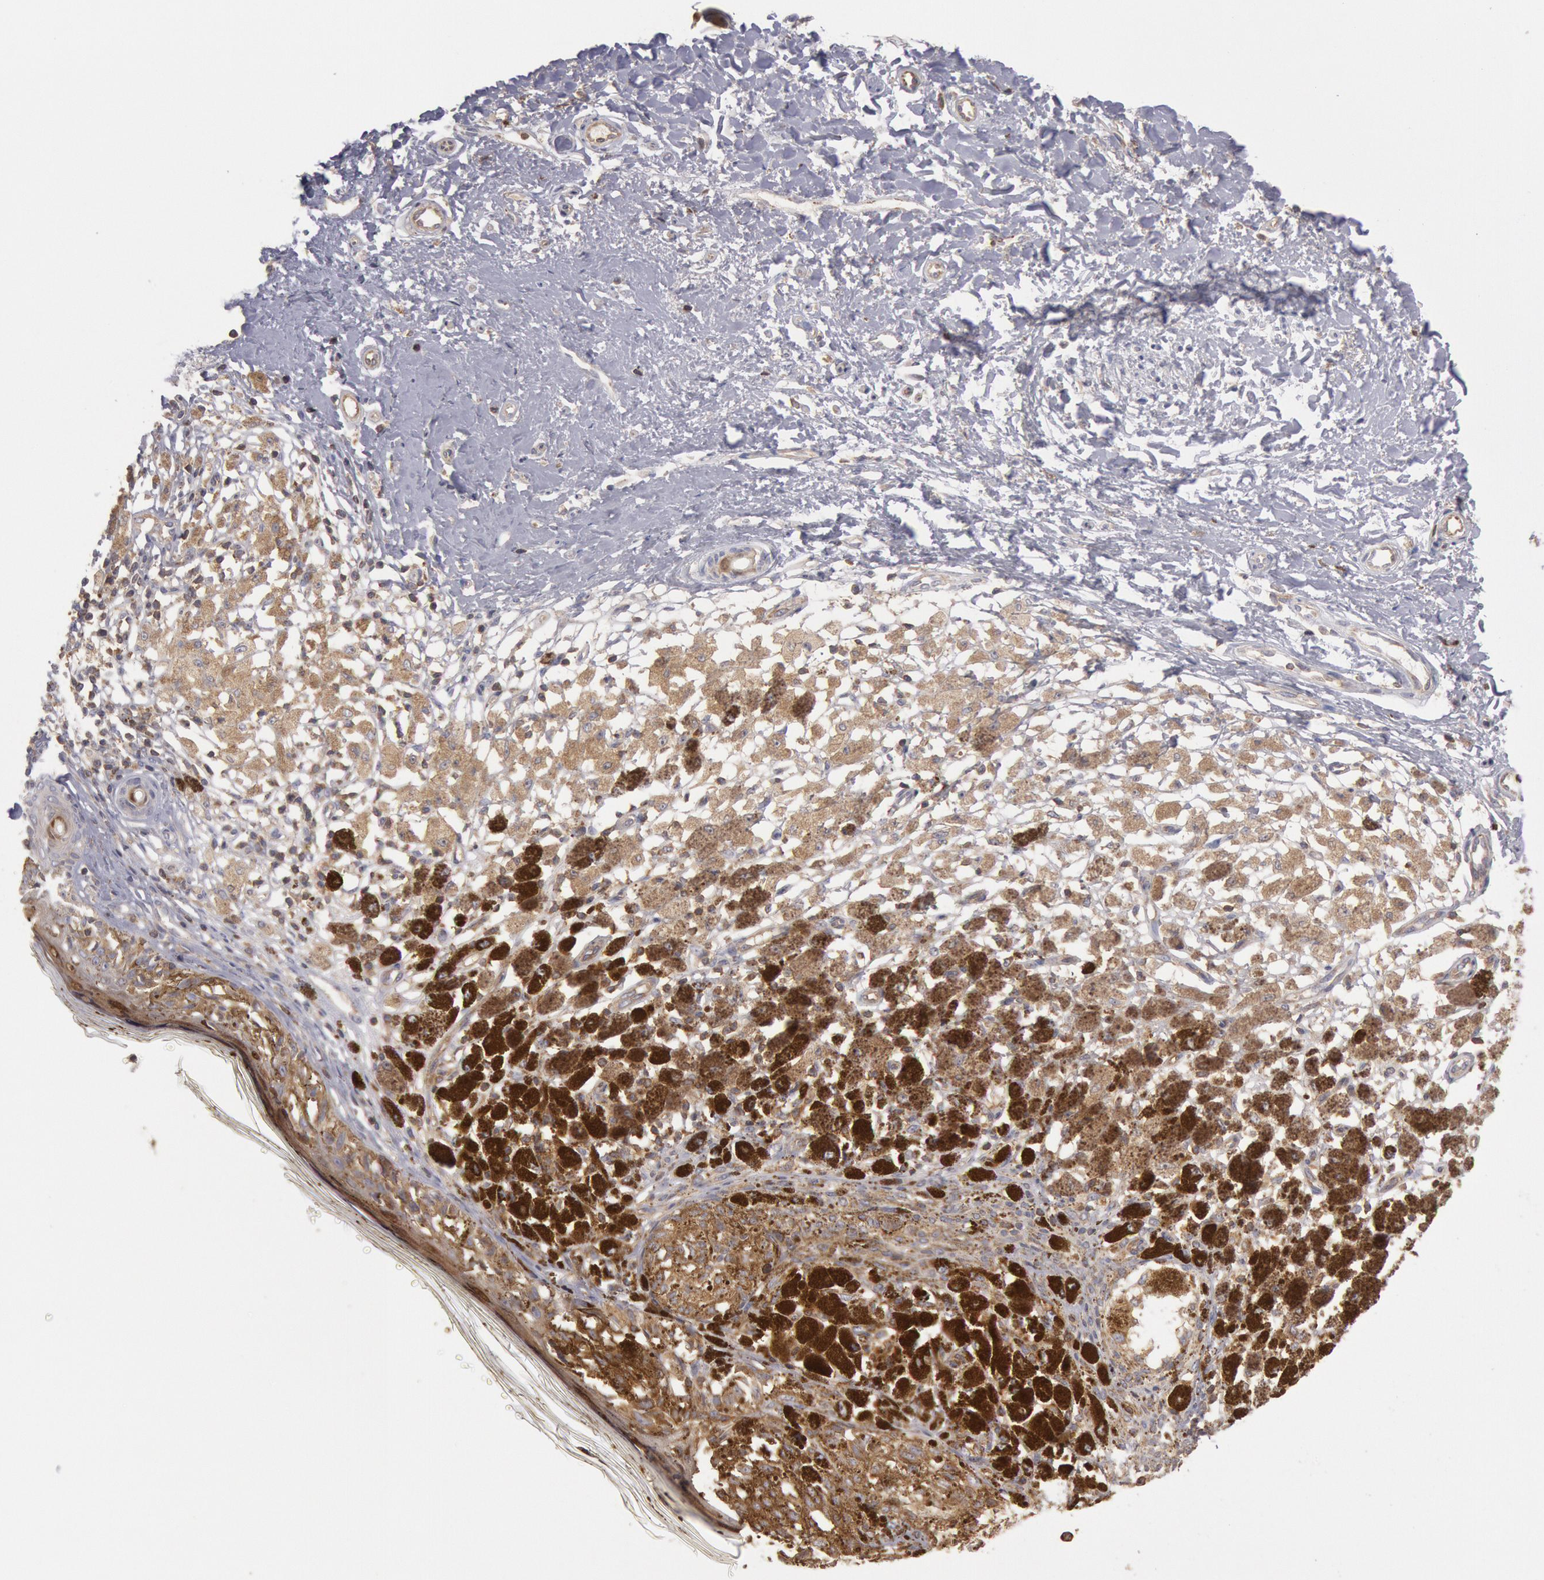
{"staining": {"intensity": "weak", "quantity": ">75%", "location": "cytoplasmic/membranous"}, "tissue": "melanoma", "cell_type": "Tumor cells", "image_type": "cancer", "snomed": [{"axis": "morphology", "description": "Malignant melanoma, NOS"}, {"axis": "topography", "description": "Skin"}], "caption": "Human melanoma stained with a brown dye exhibits weak cytoplasmic/membranous positive staining in approximately >75% of tumor cells.", "gene": "PIK3R1", "patient": {"sex": "male", "age": 88}}